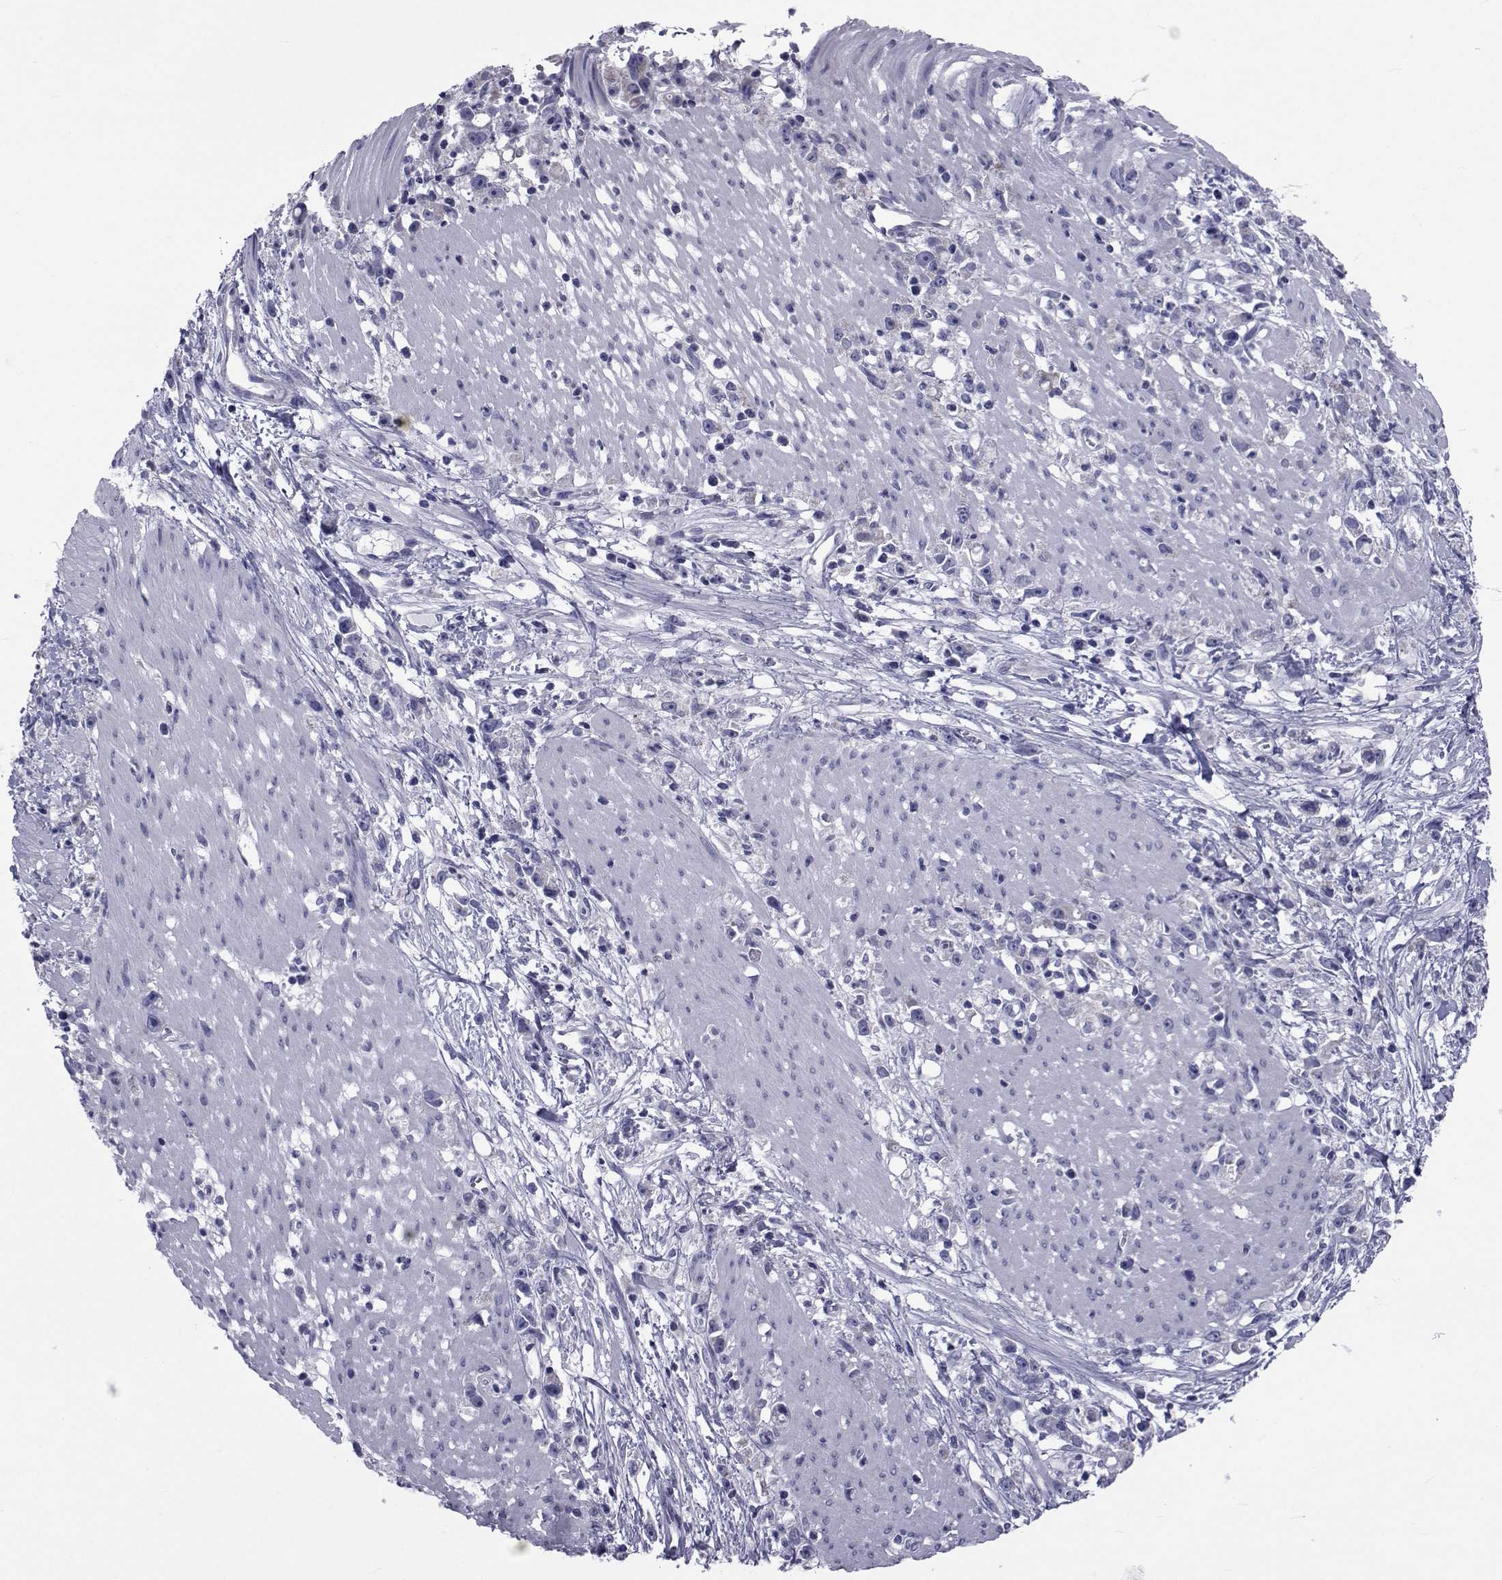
{"staining": {"intensity": "negative", "quantity": "none", "location": "none"}, "tissue": "stomach cancer", "cell_type": "Tumor cells", "image_type": "cancer", "snomed": [{"axis": "morphology", "description": "Adenocarcinoma, NOS"}, {"axis": "topography", "description": "Stomach"}], "caption": "Tumor cells show no significant protein expression in stomach cancer (adenocarcinoma). (DAB IHC with hematoxylin counter stain).", "gene": "GKAP1", "patient": {"sex": "female", "age": 59}}